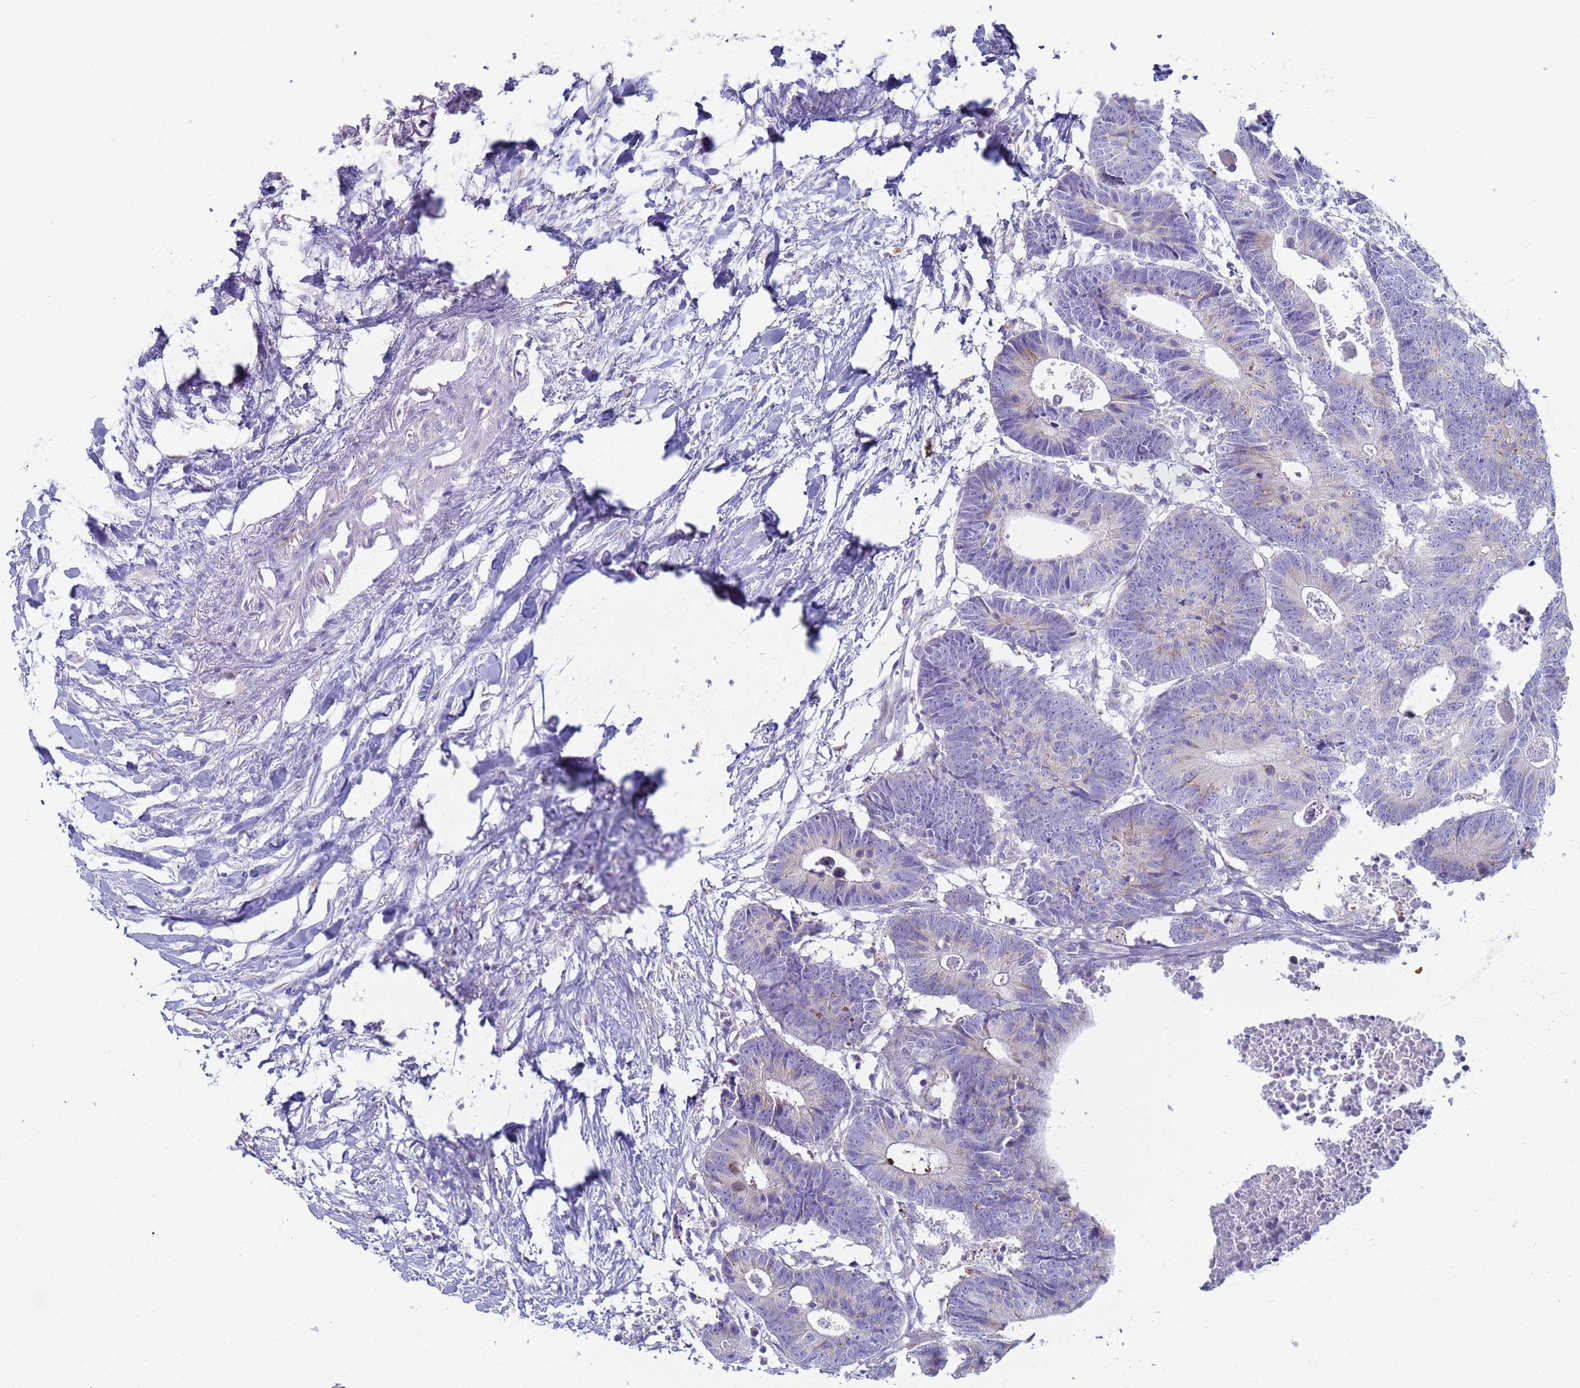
{"staining": {"intensity": "negative", "quantity": "none", "location": "none"}, "tissue": "colorectal cancer", "cell_type": "Tumor cells", "image_type": "cancer", "snomed": [{"axis": "morphology", "description": "Adenocarcinoma, NOS"}, {"axis": "topography", "description": "Colon"}], "caption": "This image is of colorectal cancer stained with immunohistochemistry to label a protein in brown with the nuclei are counter-stained blue. There is no positivity in tumor cells.", "gene": "CR1", "patient": {"sex": "female", "age": 57}}